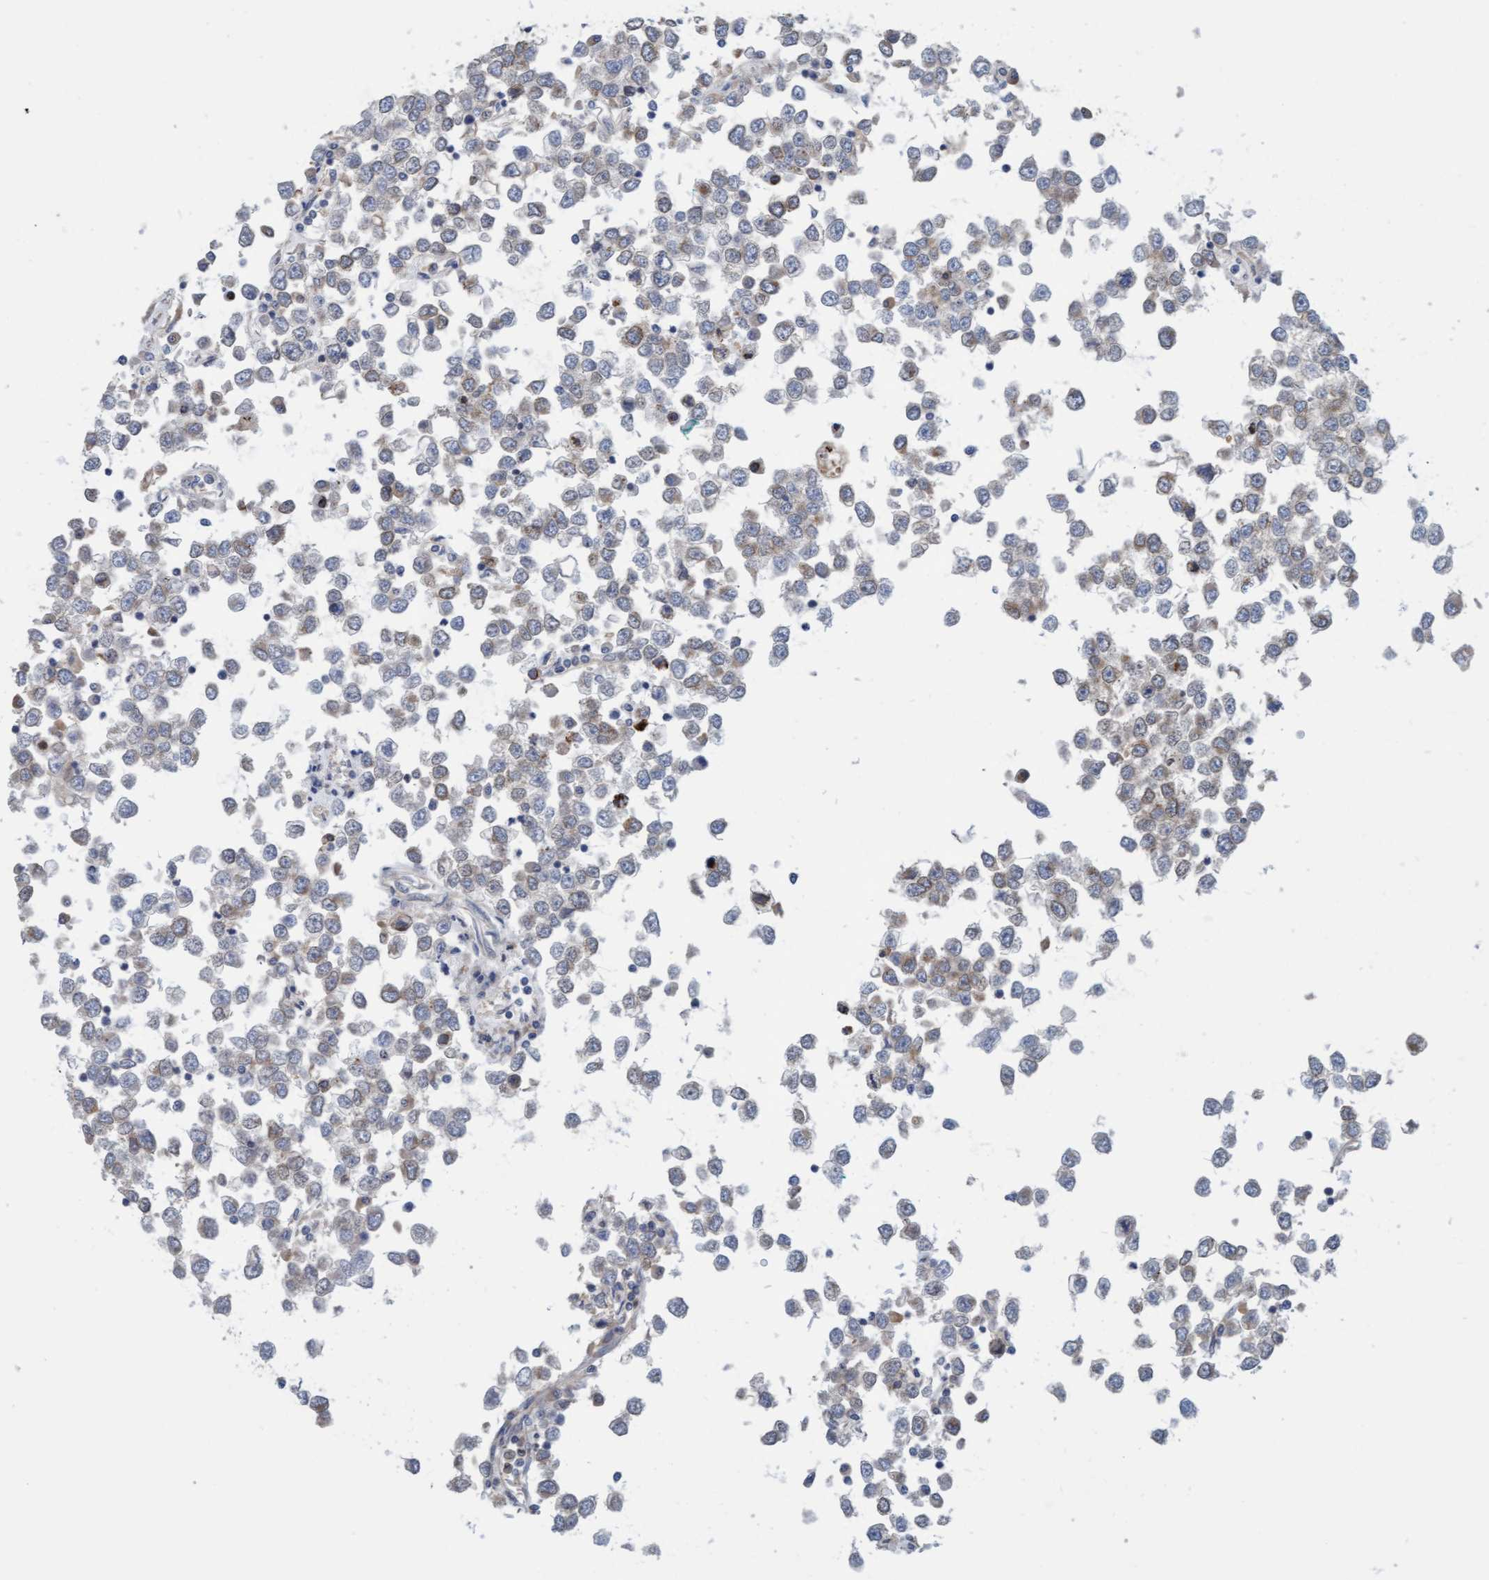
{"staining": {"intensity": "weak", "quantity": "<25%", "location": "cytoplasmic/membranous"}, "tissue": "testis cancer", "cell_type": "Tumor cells", "image_type": "cancer", "snomed": [{"axis": "morphology", "description": "Seminoma, NOS"}, {"axis": "topography", "description": "Testis"}], "caption": "Immunohistochemical staining of human testis seminoma reveals no significant positivity in tumor cells.", "gene": "MMP8", "patient": {"sex": "male", "age": 65}}